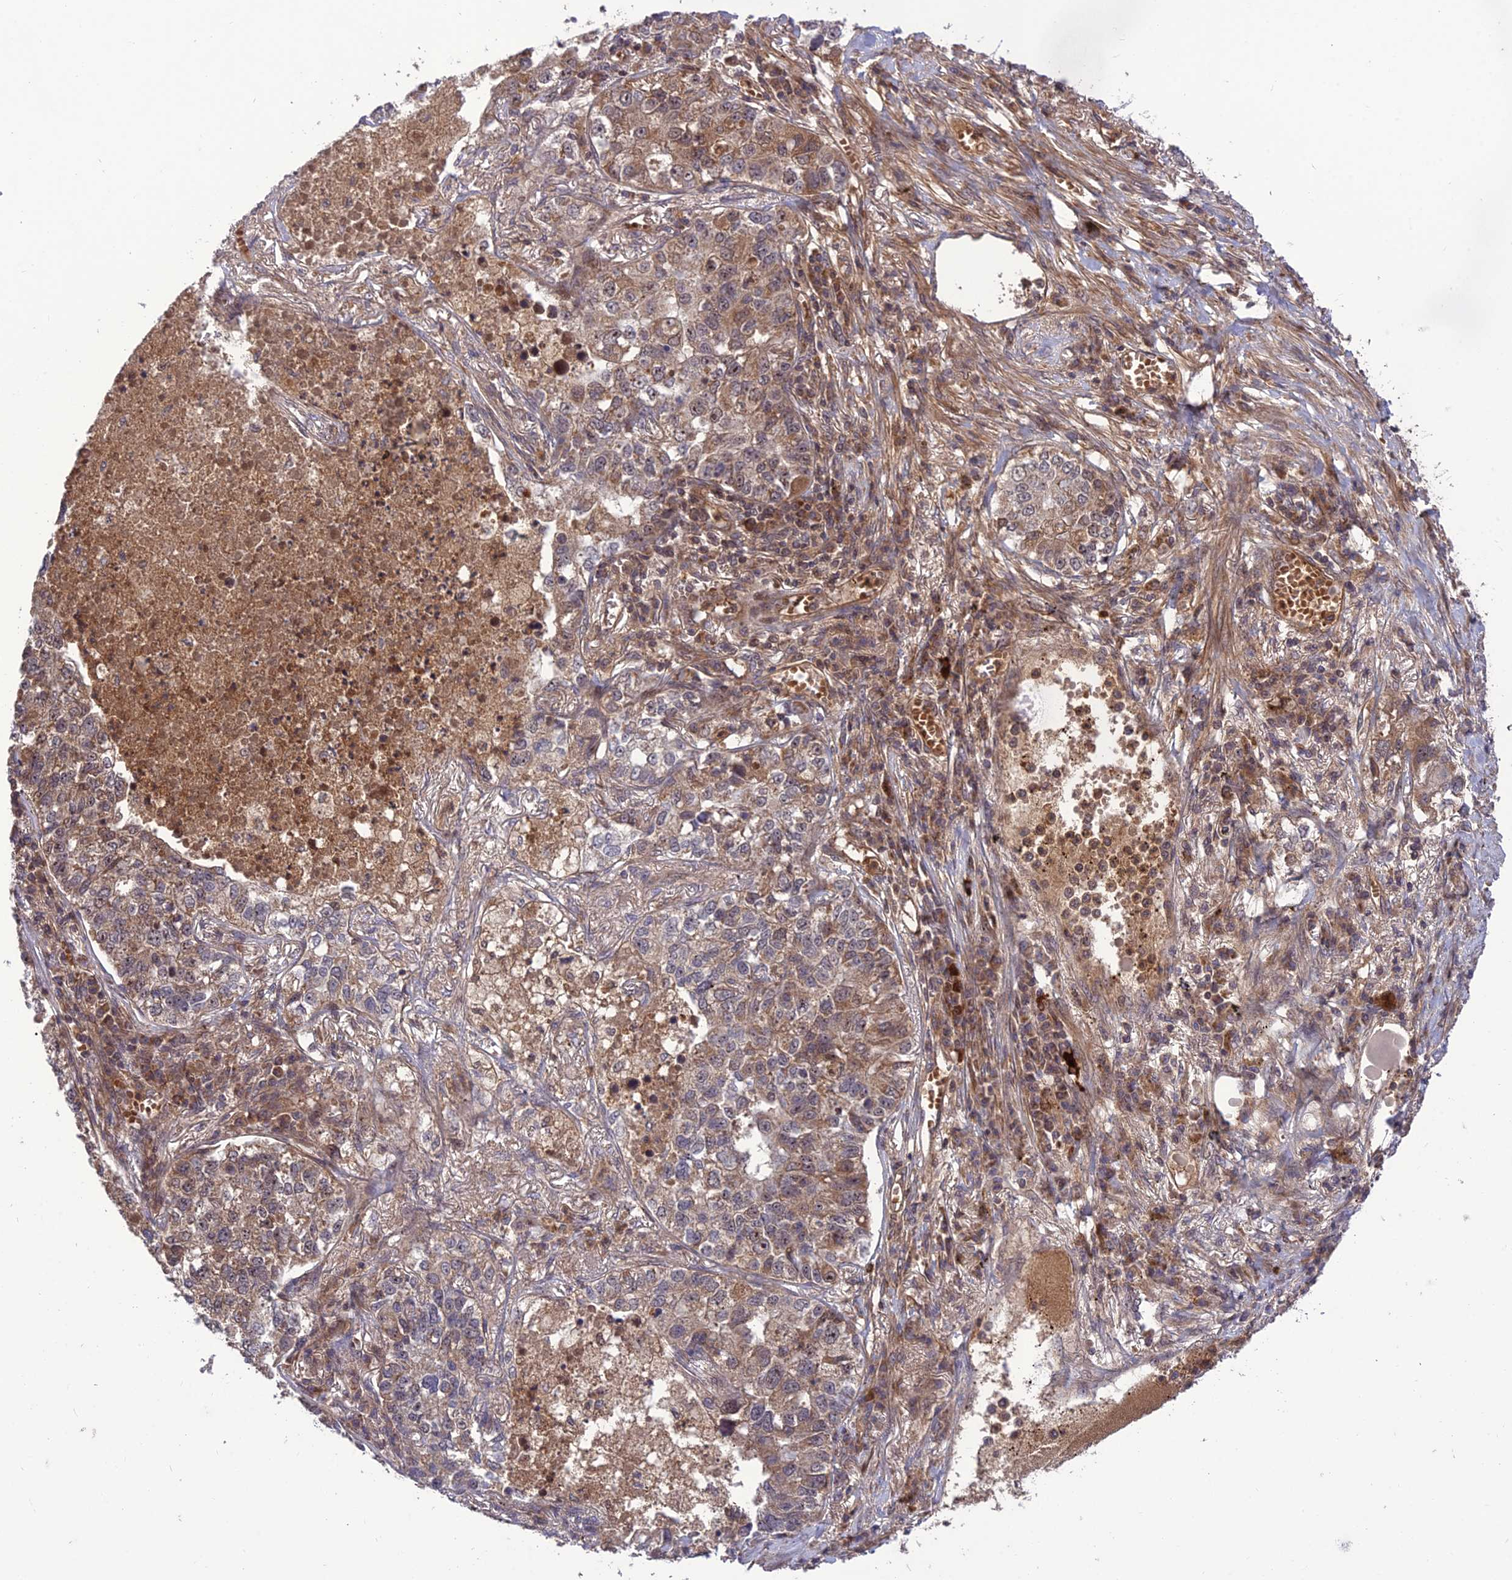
{"staining": {"intensity": "moderate", "quantity": "25%-75%", "location": "cytoplasmic/membranous,nuclear"}, "tissue": "lung cancer", "cell_type": "Tumor cells", "image_type": "cancer", "snomed": [{"axis": "morphology", "description": "Adenocarcinoma, NOS"}, {"axis": "topography", "description": "Lung"}], "caption": "Approximately 25%-75% of tumor cells in adenocarcinoma (lung) reveal moderate cytoplasmic/membranous and nuclear protein expression as visualized by brown immunohistochemical staining.", "gene": "NDUFC1", "patient": {"sex": "male", "age": 49}}